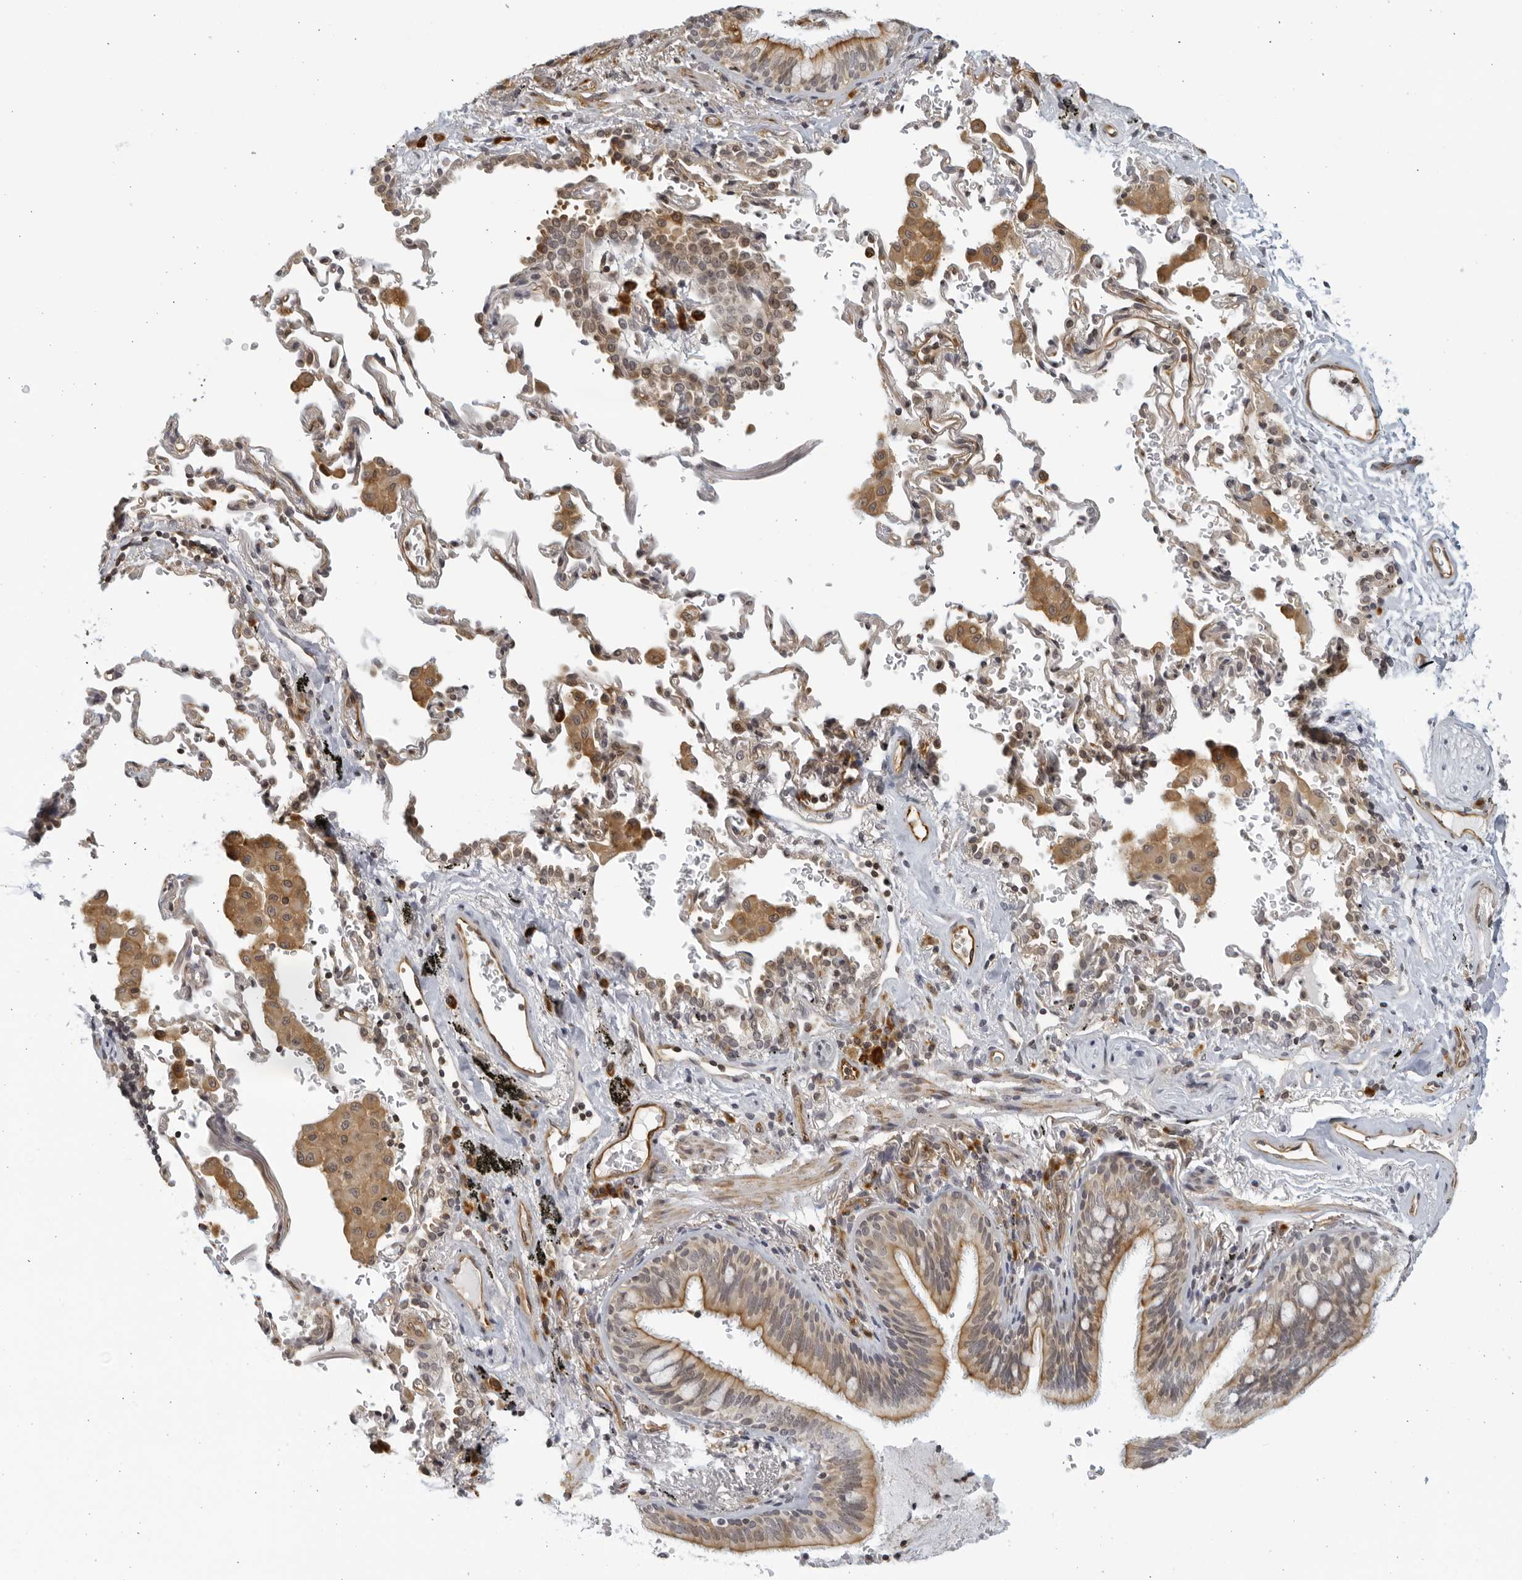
{"staining": {"intensity": "moderate", "quantity": "<25%", "location": "cytoplasmic/membranous"}, "tissue": "bronchus", "cell_type": "Respiratory epithelial cells", "image_type": "normal", "snomed": [{"axis": "morphology", "description": "Normal tissue, NOS"}, {"axis": "morphology", "description": "Inflammation, NOS"}, {"axis": "topography", "description": "Bronchus"}], "caption": "Bronchus stained with DAB immunohistochemistry (IHC) displays low levels of moderate cytoplasmic/membranous positivity in approximately <25% of respiratory epithelial cells. Using DAB (brown) and hematoxylin (blue) stains, captured at high magnification using brightfield microscopy.", "gene": "SERTAD4", "patient": {"sex": "male", "age": 69}}